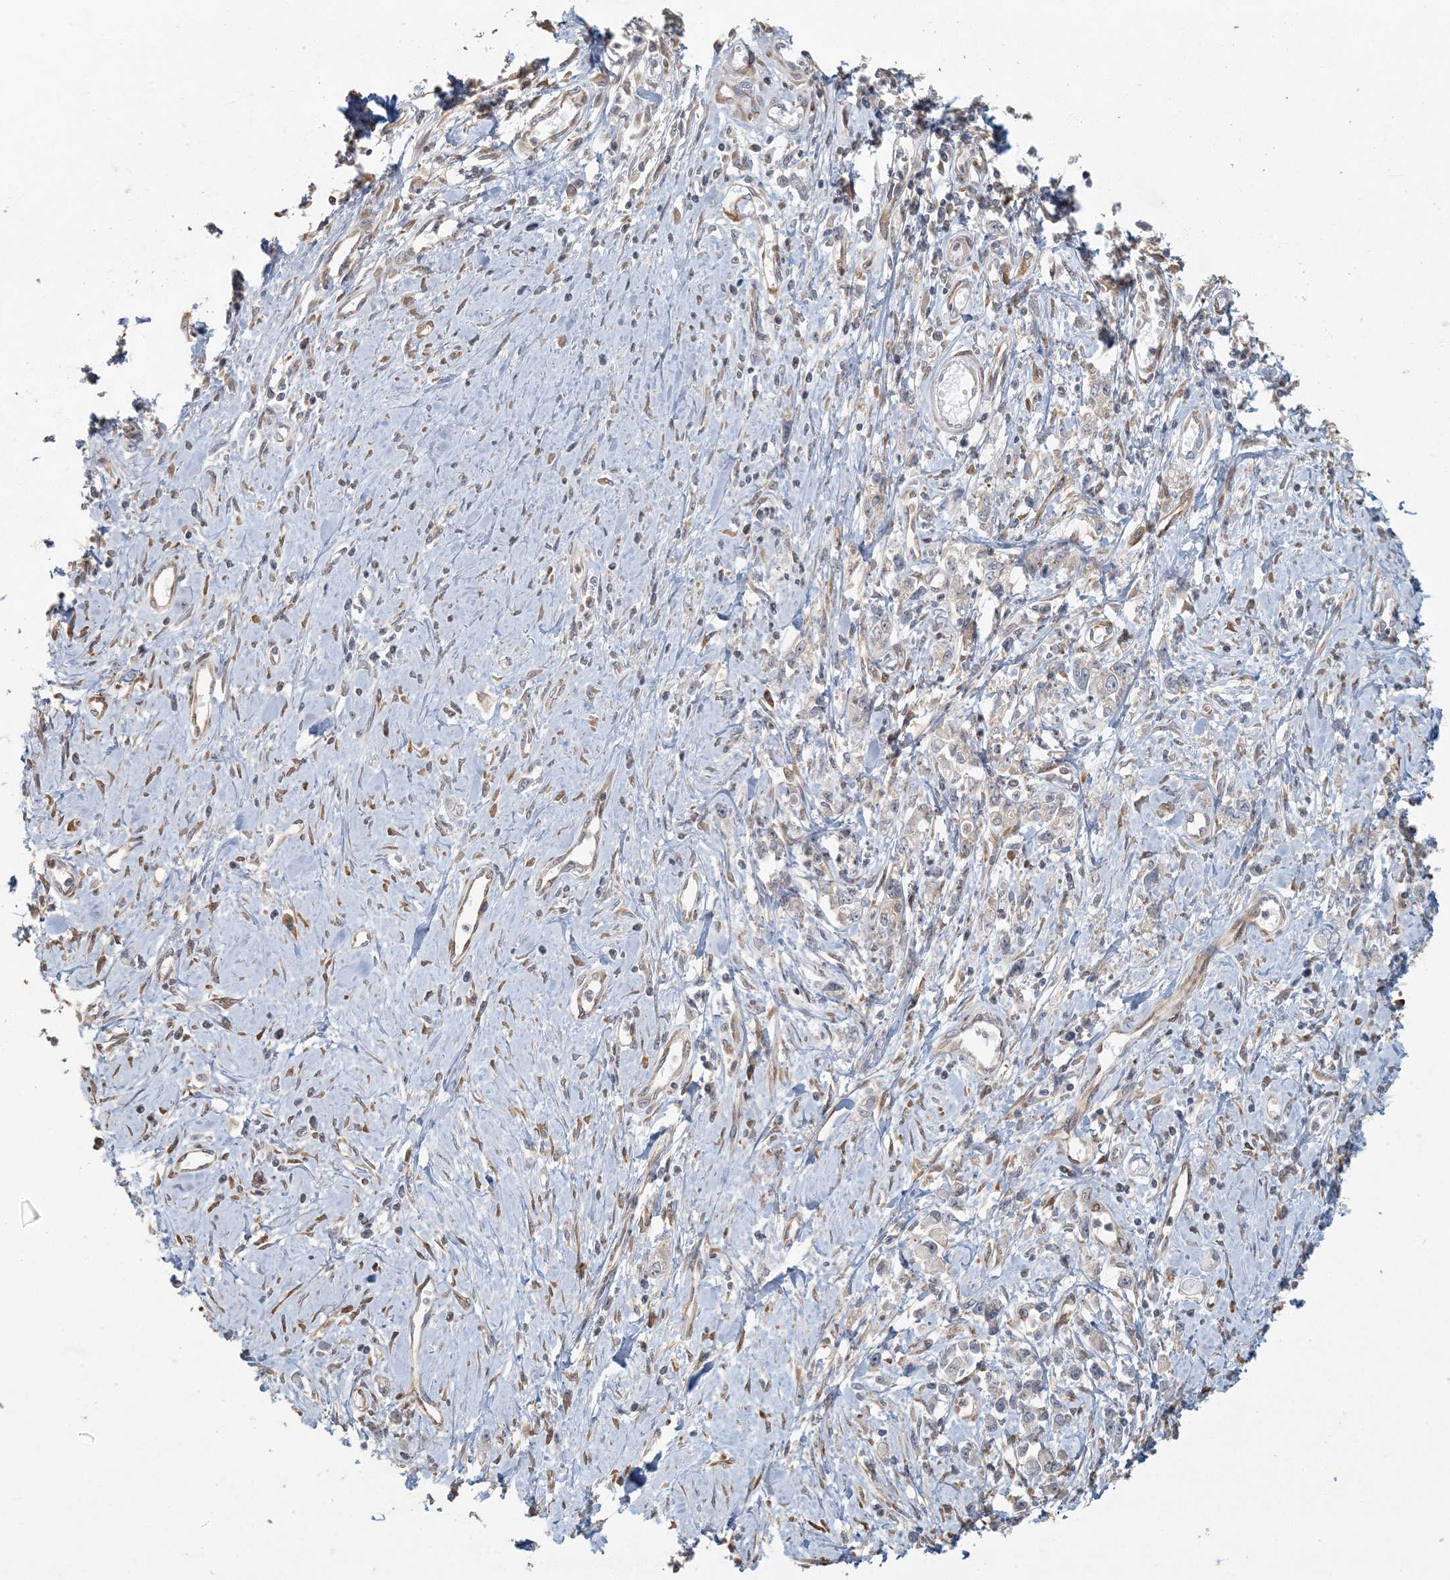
{"staining": {"intensity": "negative", "quantity": "none", "location": "none"}, "tissue": "stomach cancer", "cell_type": "Tumor cells", "image_type": "cancer", "snomed": [{"axis": "morphology", "description": "Adenocarcinoma, NOS"}, {"axis": "topography", "description": "Stomach"}], "caption": "DAB immunohistochemical staining of human stomach cancer displays no significant expression in tumor cells.", "gene": "AK9", "patient": {"sex": "female", "age": 76}}